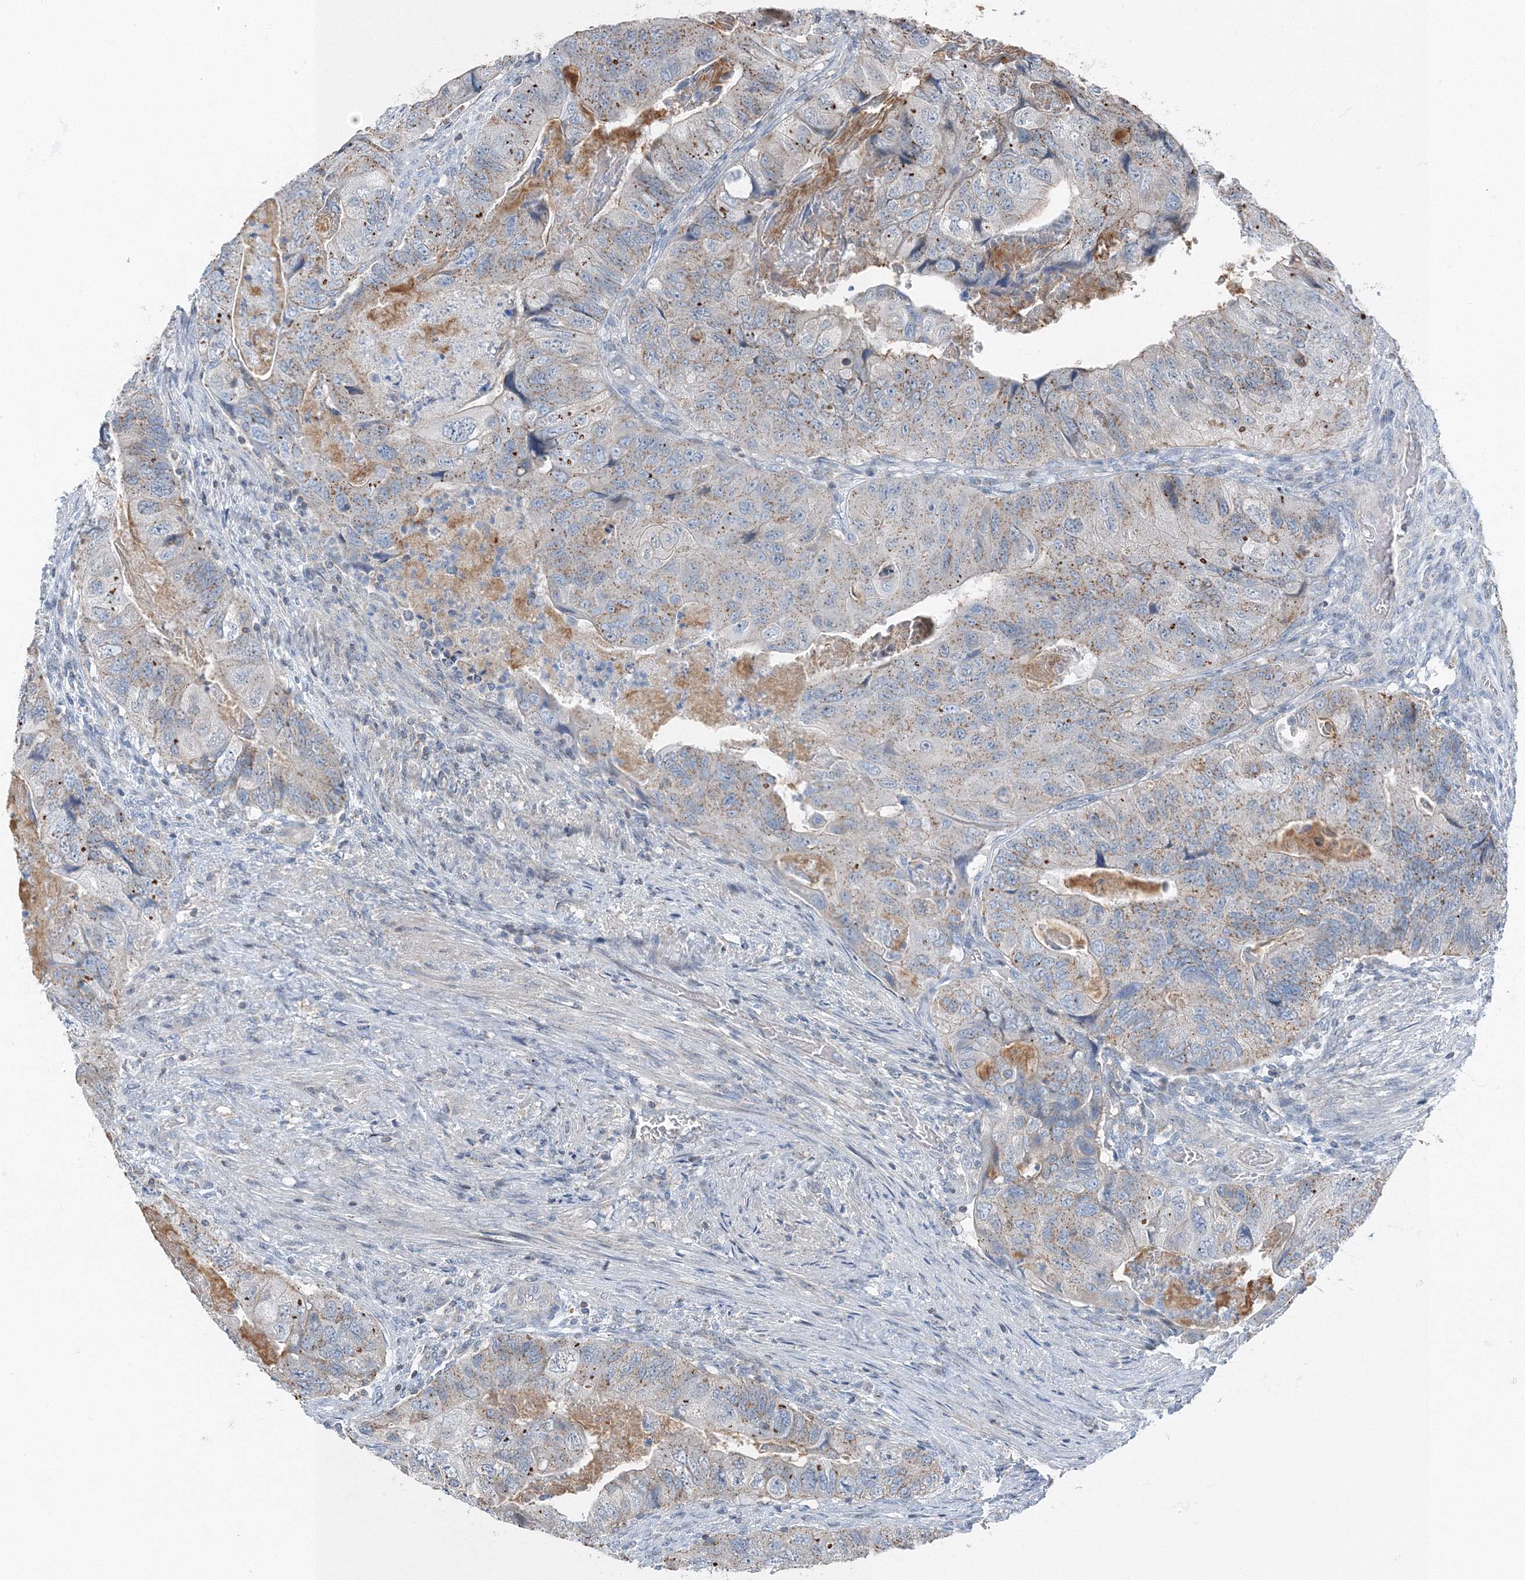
{"staining": {"intensity": "moderate", "quantity": "<25%", "location": "cytoplasmic/membranous"}, "tissue": "colorectal cancer", "cell_type": "Tumor cells", "image_type": "cancer", "snomed": [{"axis": "morphology", "description": "Adenocarcinoma, NOS"}, {"axis": "topography", "description": "Rectum"}], "caption": "Colorectal cancer tissue shows moderate cytoplasmic/membranous staining in approximately <25% of tumor cells (DAB IHC with brightfield microscopy, high magnification).", "gene": "AASDH", "patient": {"sex": "male", "age": 63}}